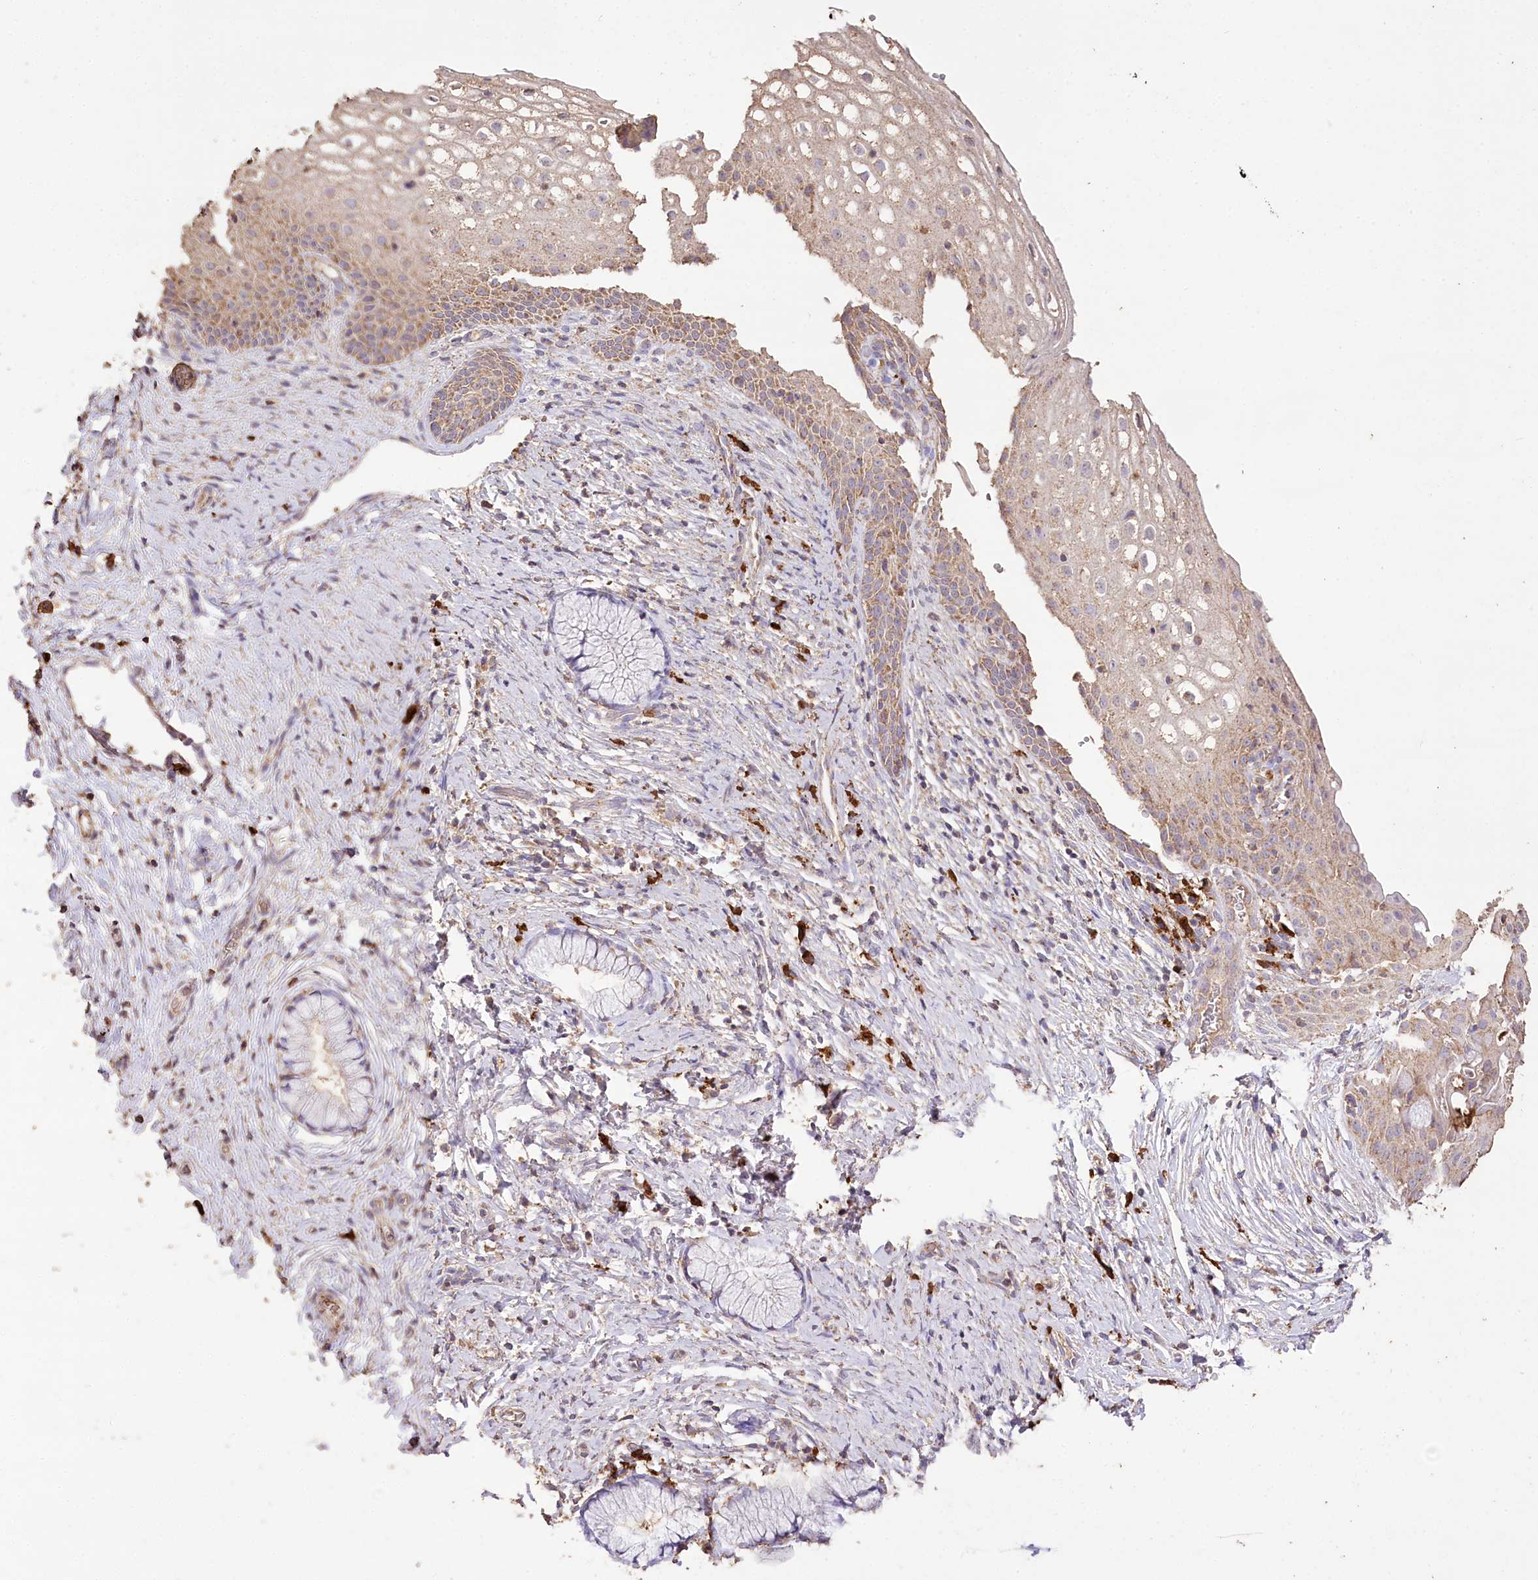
{"staining": {"intensity": "weak", "quantity": "<25%", "location": "cytoplasmic/membranous"}, "tissue": "cervix", "cell_type": "Glandular cells", "image_type": "normal", "snomed": [{"axis": "morphology", "description": "Normal tissue, NOS"}, {"axis": "topography", "description": "Cervix"}], "caption": "Histopathology image shows no protein positivity in glandular cells of unremarkable cervix.", "gene": "IREB2", "patient": {"sex": "female", "age": 33}}